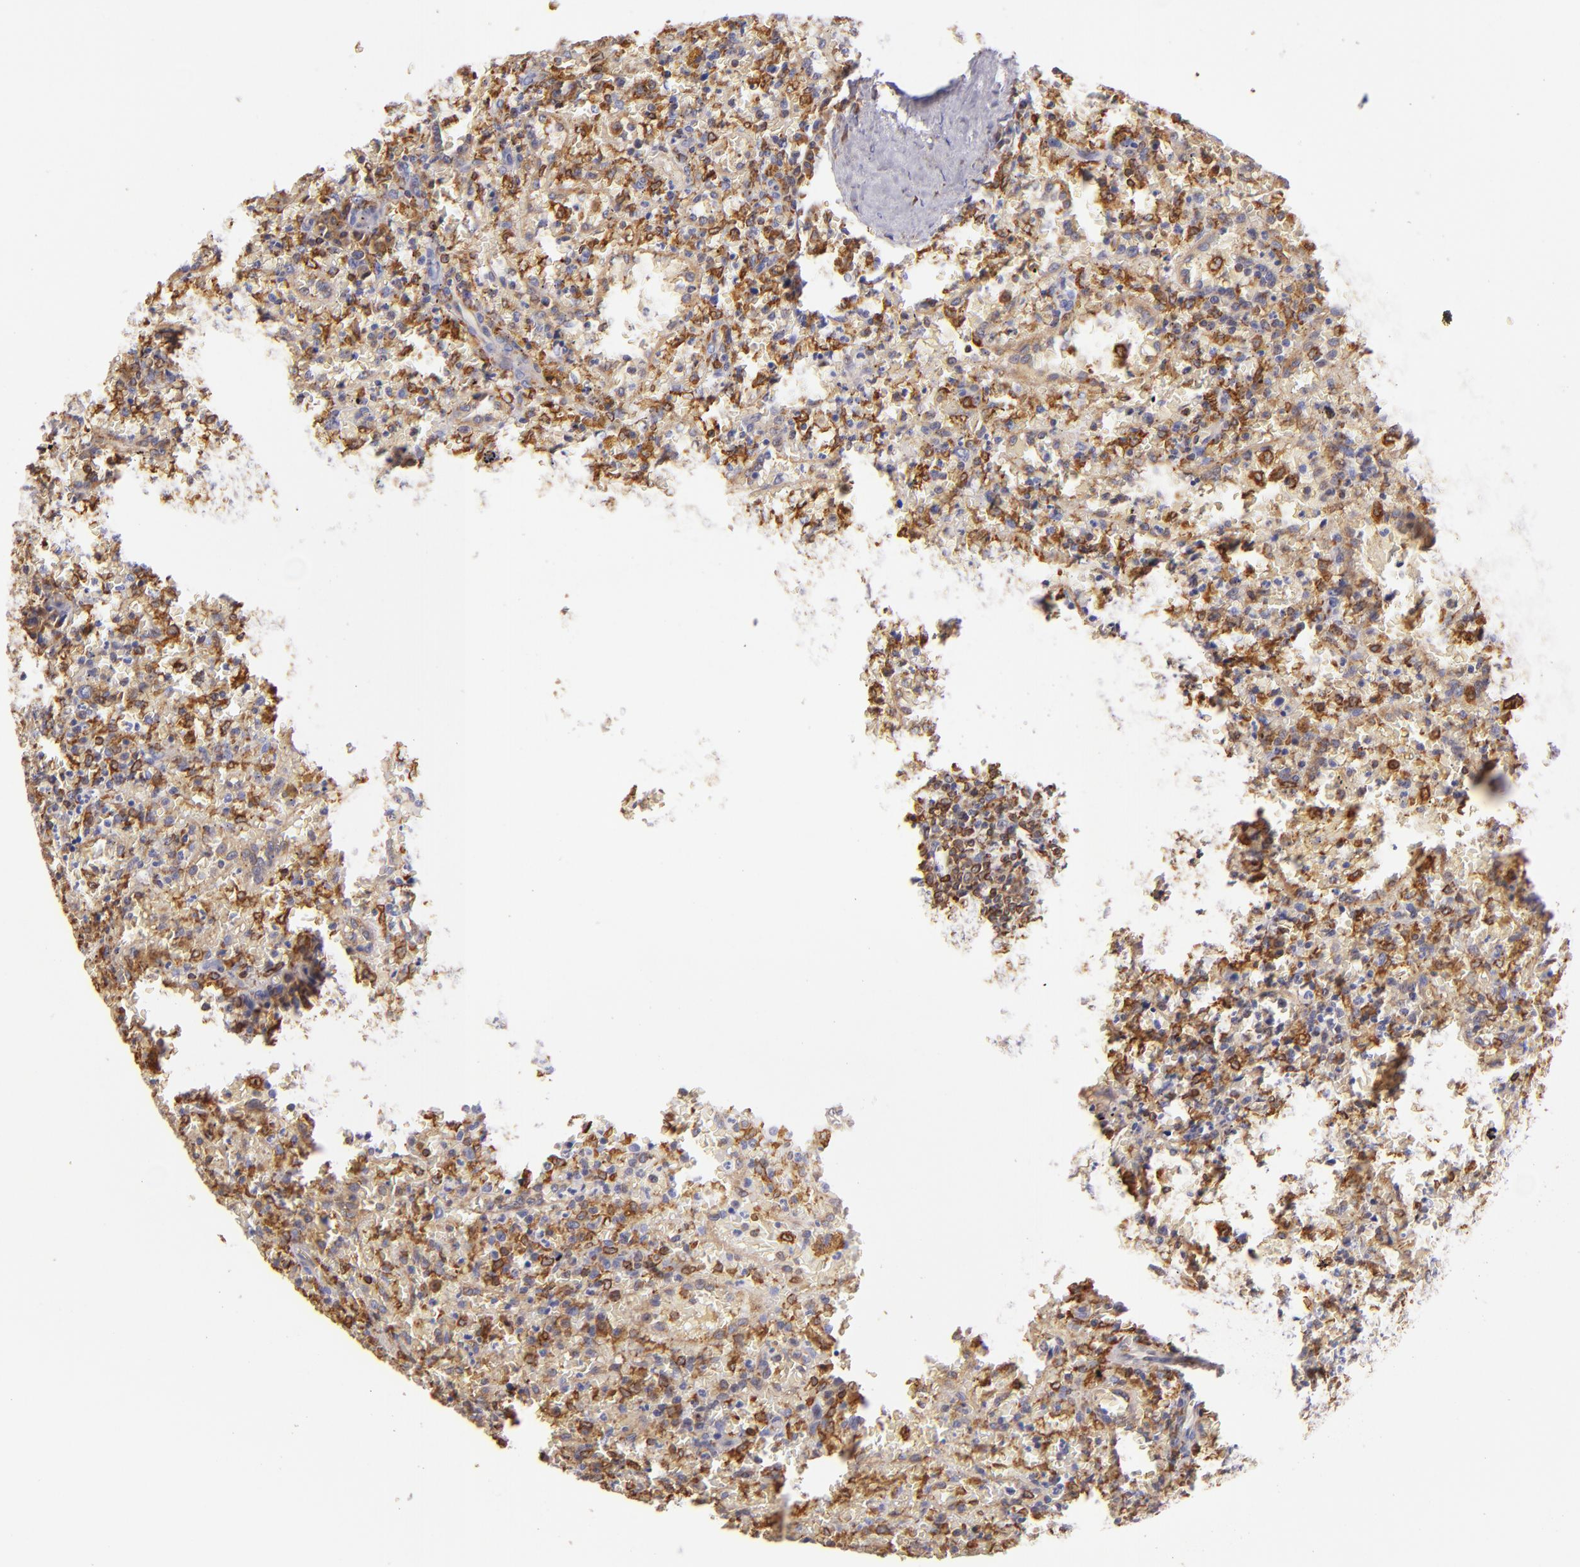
{"staining": {"intensity": "moderate", "quantity": "25%-75%", "location": "cytoplasmic/membranous"}, "tissue": "lymphoma", "cell_type": "Tumor cells", "image_type": "cancer", "snomed": [{"axis": "morphology", "description": "Malignant lymphoma, non-Hodgkin's type, High grade"}, {"axis": "topography", "description": "Spleen"}, {"axis": "topography", "description": "Lymph node"}], "caption": "Moderate cytoplasmic/membranous protein expression is present in about 25%-75% of tumor cells in lymphoma.", "gene": "CD74", "patient": {"sex": "female", "age": 70}}